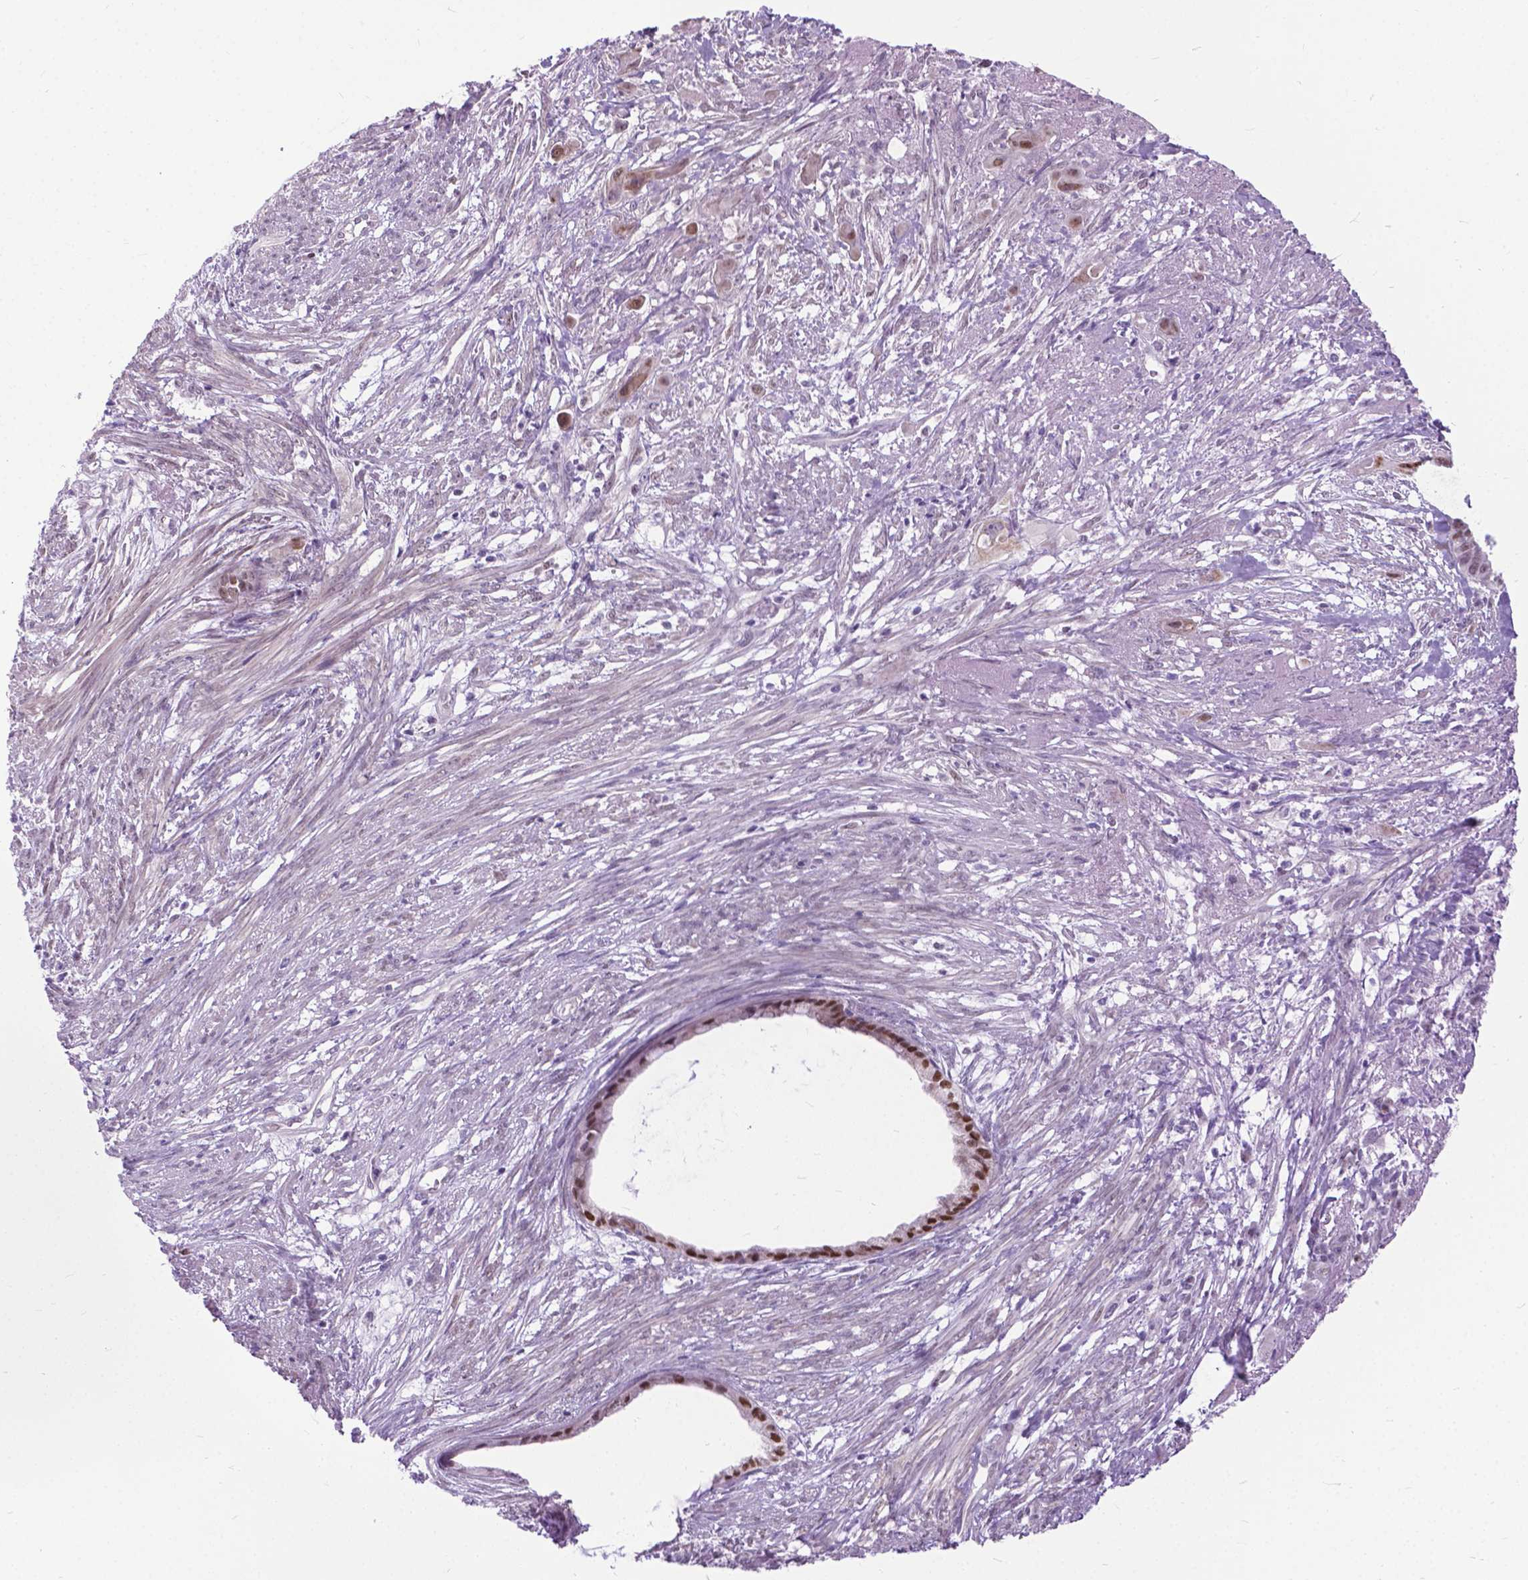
{"staining": {"intensity": "weak", "quantity": ">75%", "location": "nuclear"}, "tissue": "endometrial cancer", "cell_type": "Tumor cells", "image_type": "cancer", "snomed": [{"axis": "morphology", "description": "Adenocarcinoma, NOS"}, {"axis": "topography", "description": "Endometrium"}], "caption": "Adenocarcinoma (endometrial) stained with a protein marker reveals weak staining in tumor cells.", "gene": "APCDD1L", "patient": {"sex": "female", "age": 86}}